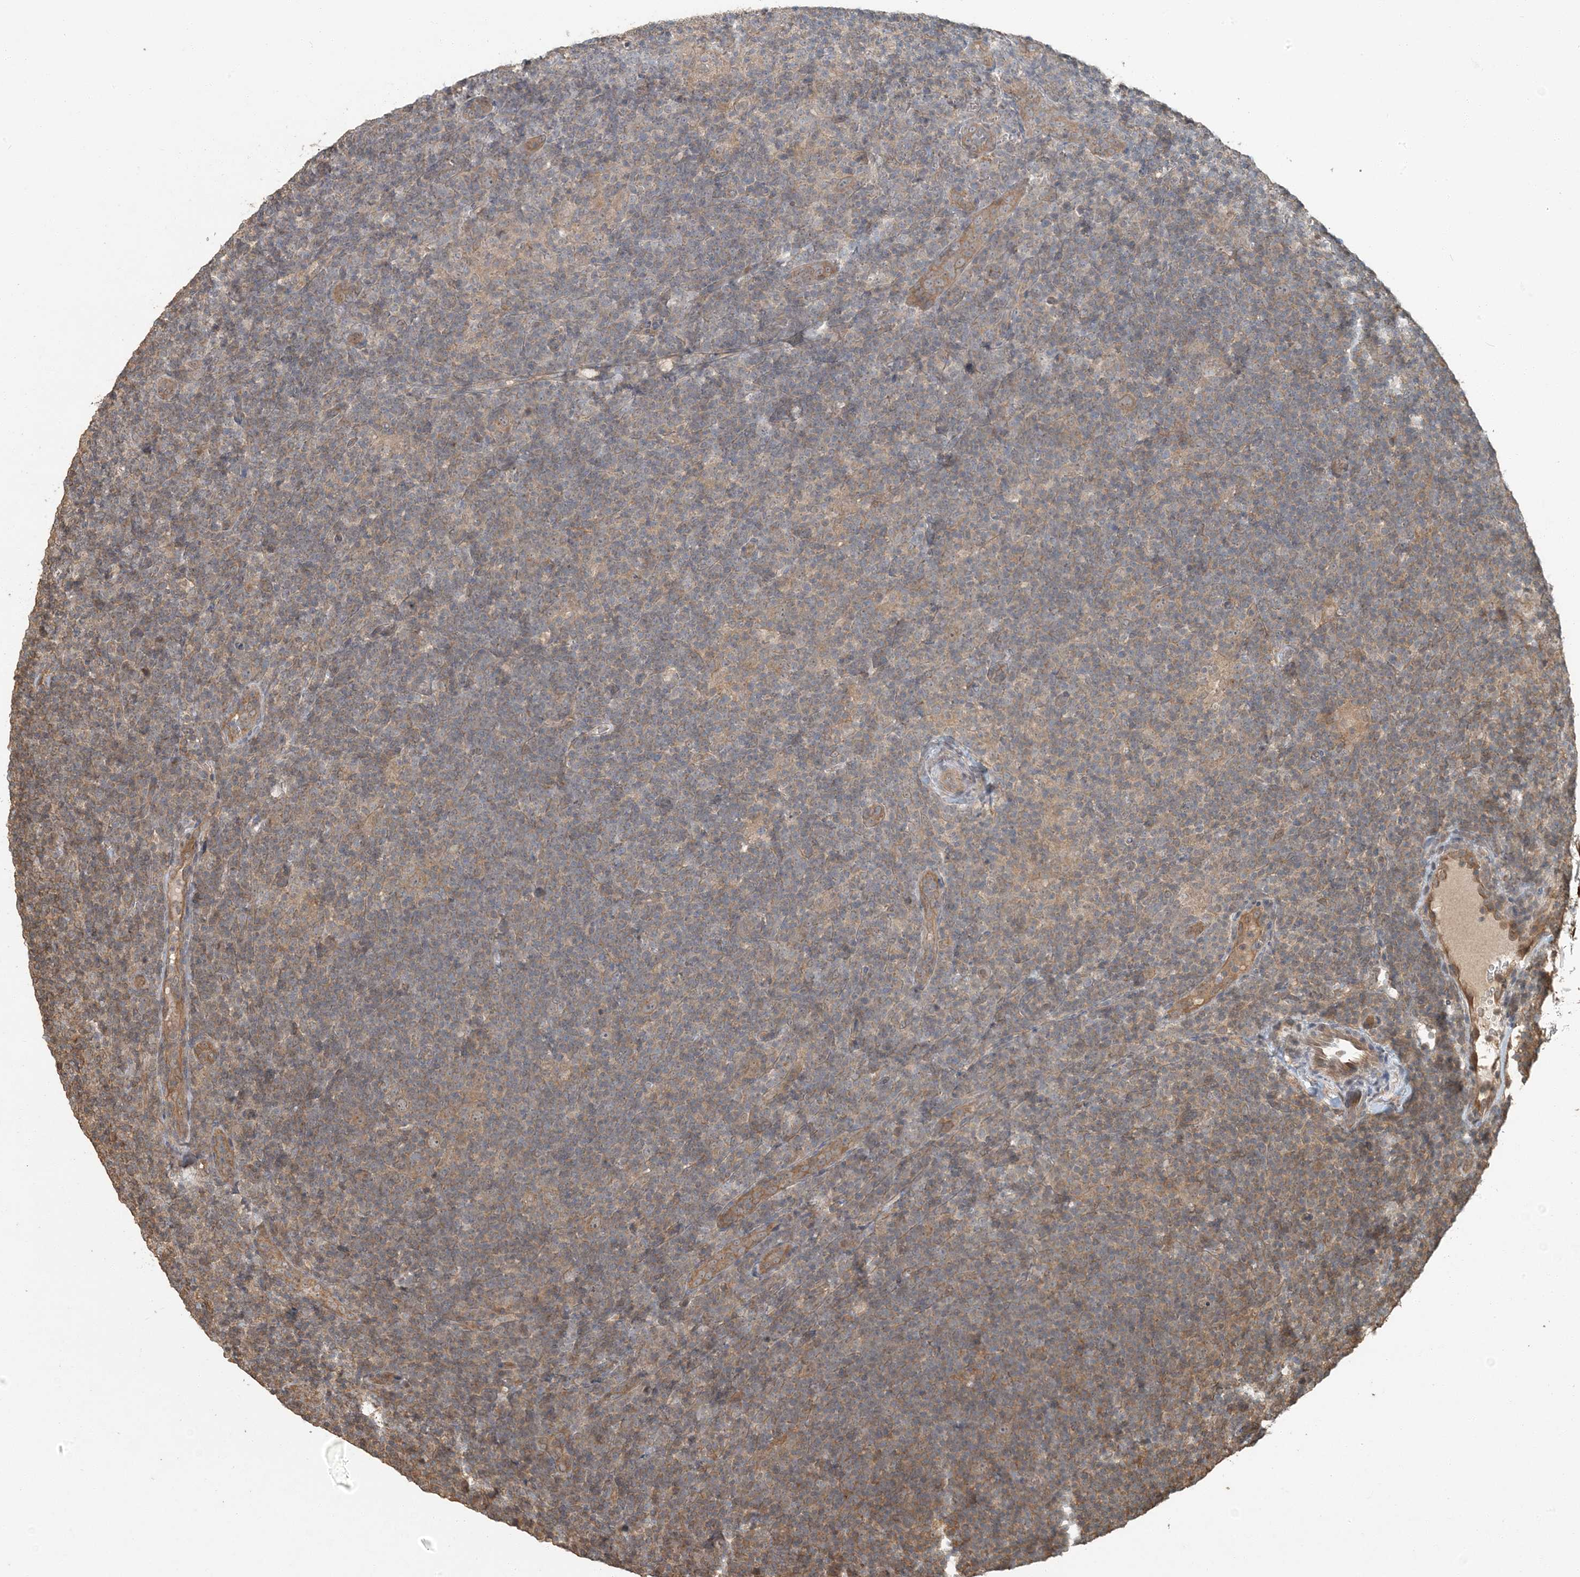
{"staining": {"intensity": "moderate", "quantity": ">75%", "location": "cytoplasmic/membranous"}, "tissue": "lymphoma", "cell_type": "Tumor cells", "image_type": "cancer", "snomed": [{"axis": "morphology", "description": "Hodgkin's disease, NOS"}, {"axis": "topography", "description": "Lymph node"}], "caption": "Immunohistochemical staining of human lymphoma demonstrates medium levels of moderate cytoplasmic/membranous positivity in approximately >75% of tumor cells.", "gene": "AK9", "patient": {"sex": "female", "age": 57}}